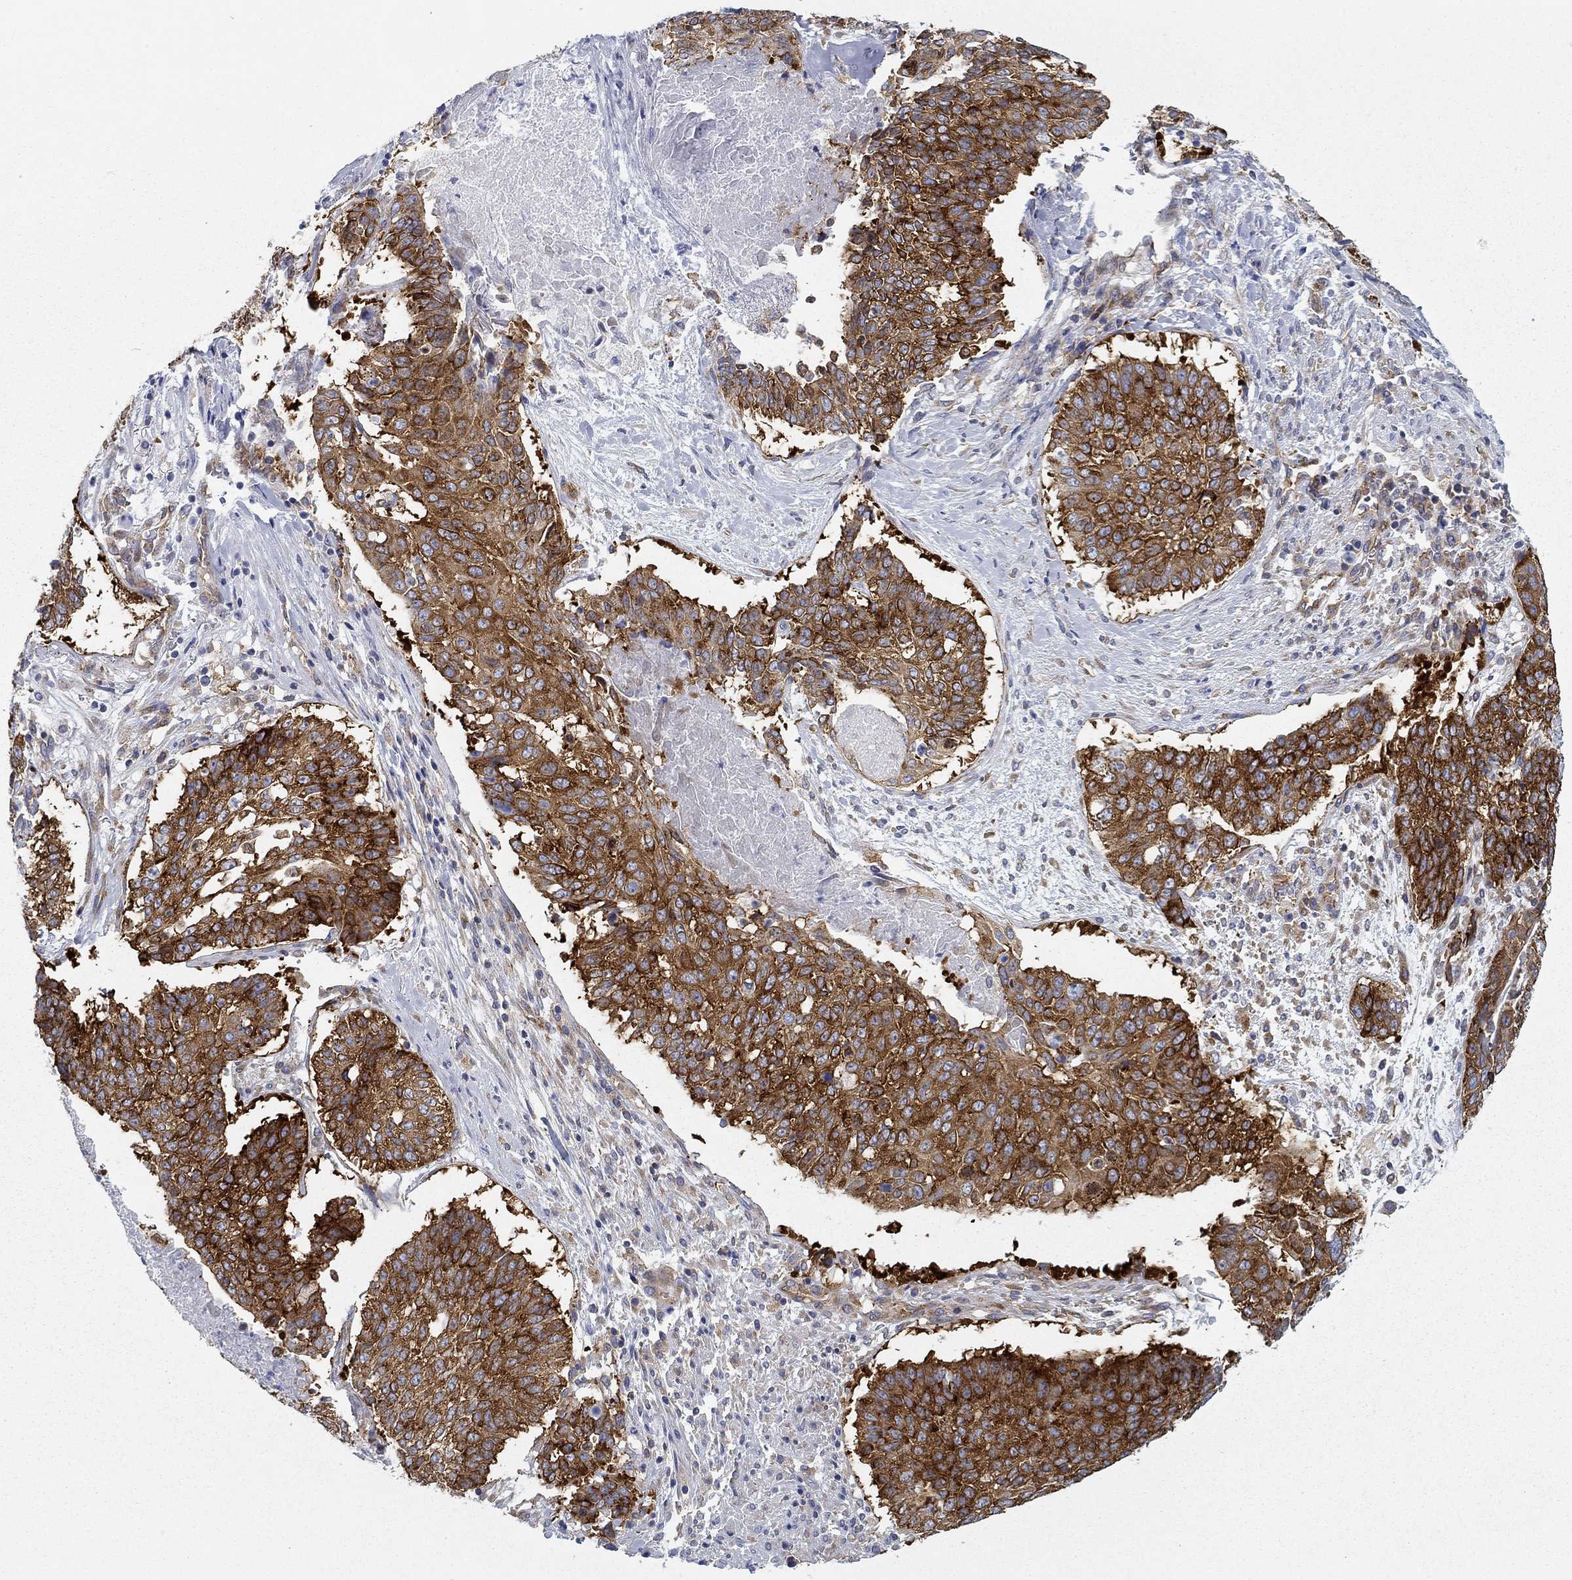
{"staining": {"intensity": "strong", "quantity": ">75%", "location": "cytoplasmic/membranous"}, "tissue": "lung cancer", "cell_type": "Tumor cells", "image_type": "cancer", "snomed": [{"axis": "morphology", "description": "Squamous cell carcinoma, NOS"}, {"axis": "topography", "description": "Lung"}], "caption": "Lung cancer stained with immunohistochemistry (IHC) reveals strong cytoplasmic/membranous positivity in approximately >75% of tumor cells. (brown staining indicates protein expression, while blue staining denotes nuclei).", "gene": "FXR1", "patient": {"sex": "male", "age": 64}}